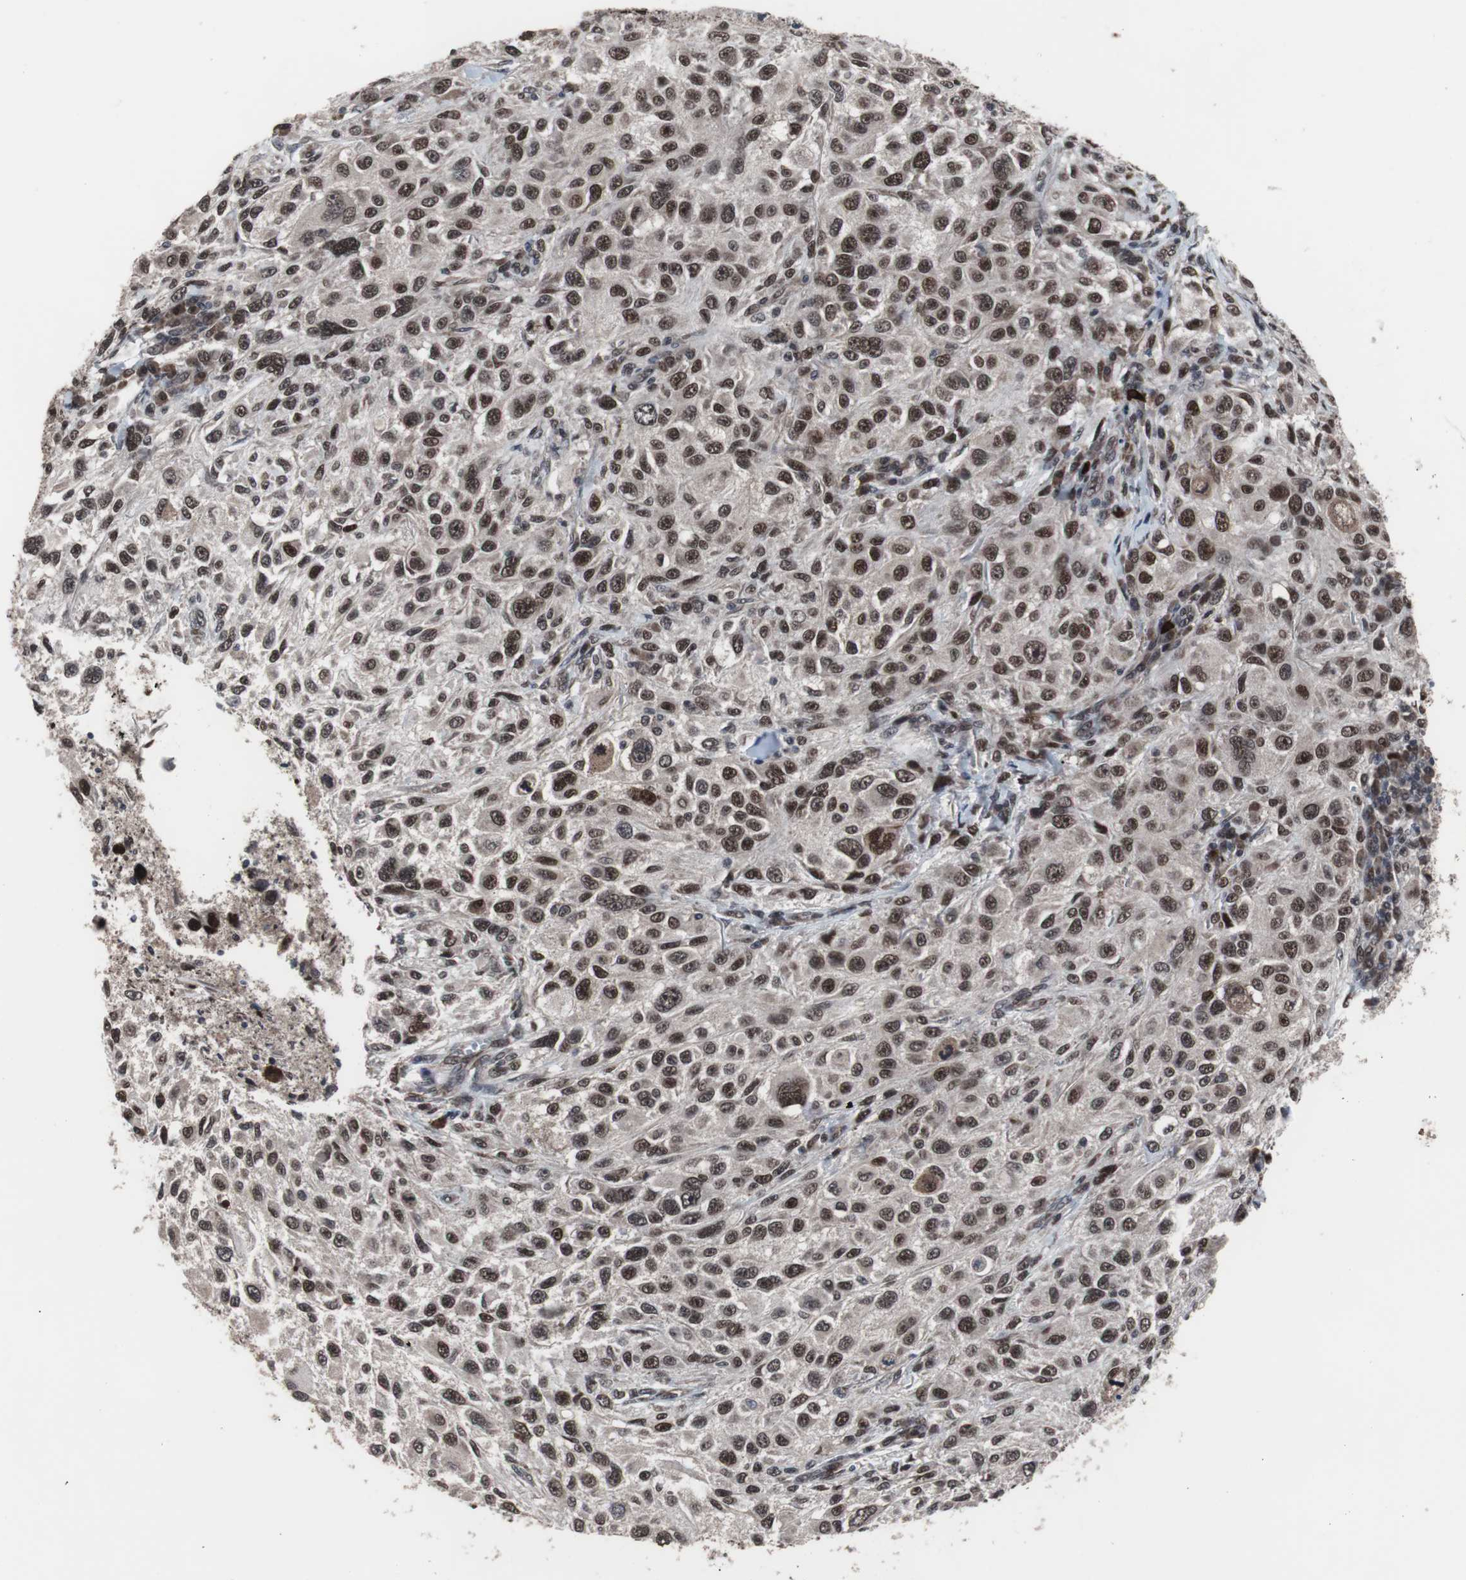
{"staining": {"intensity": "strong", "quantity": ">75%", "location": "nuclear"}, "tissue": "melanoma", "cell_type": "Tumor cells", "image_type": "cancer", "snomed": [{"axis": "morphology", "description": "Necrosis, NOS"}, {"axis": "morphology", "description": "Malignant melanoma, NOS"}, {"axis": "topography", "description": "Skin"}], "caption": "Protein positivity by IHC reveals strong nuclear expression in about >75% of tumor cells in malignant melanoma.", "gene": "GTF2F2", "patient": {"sex": "female", "age": 87}}